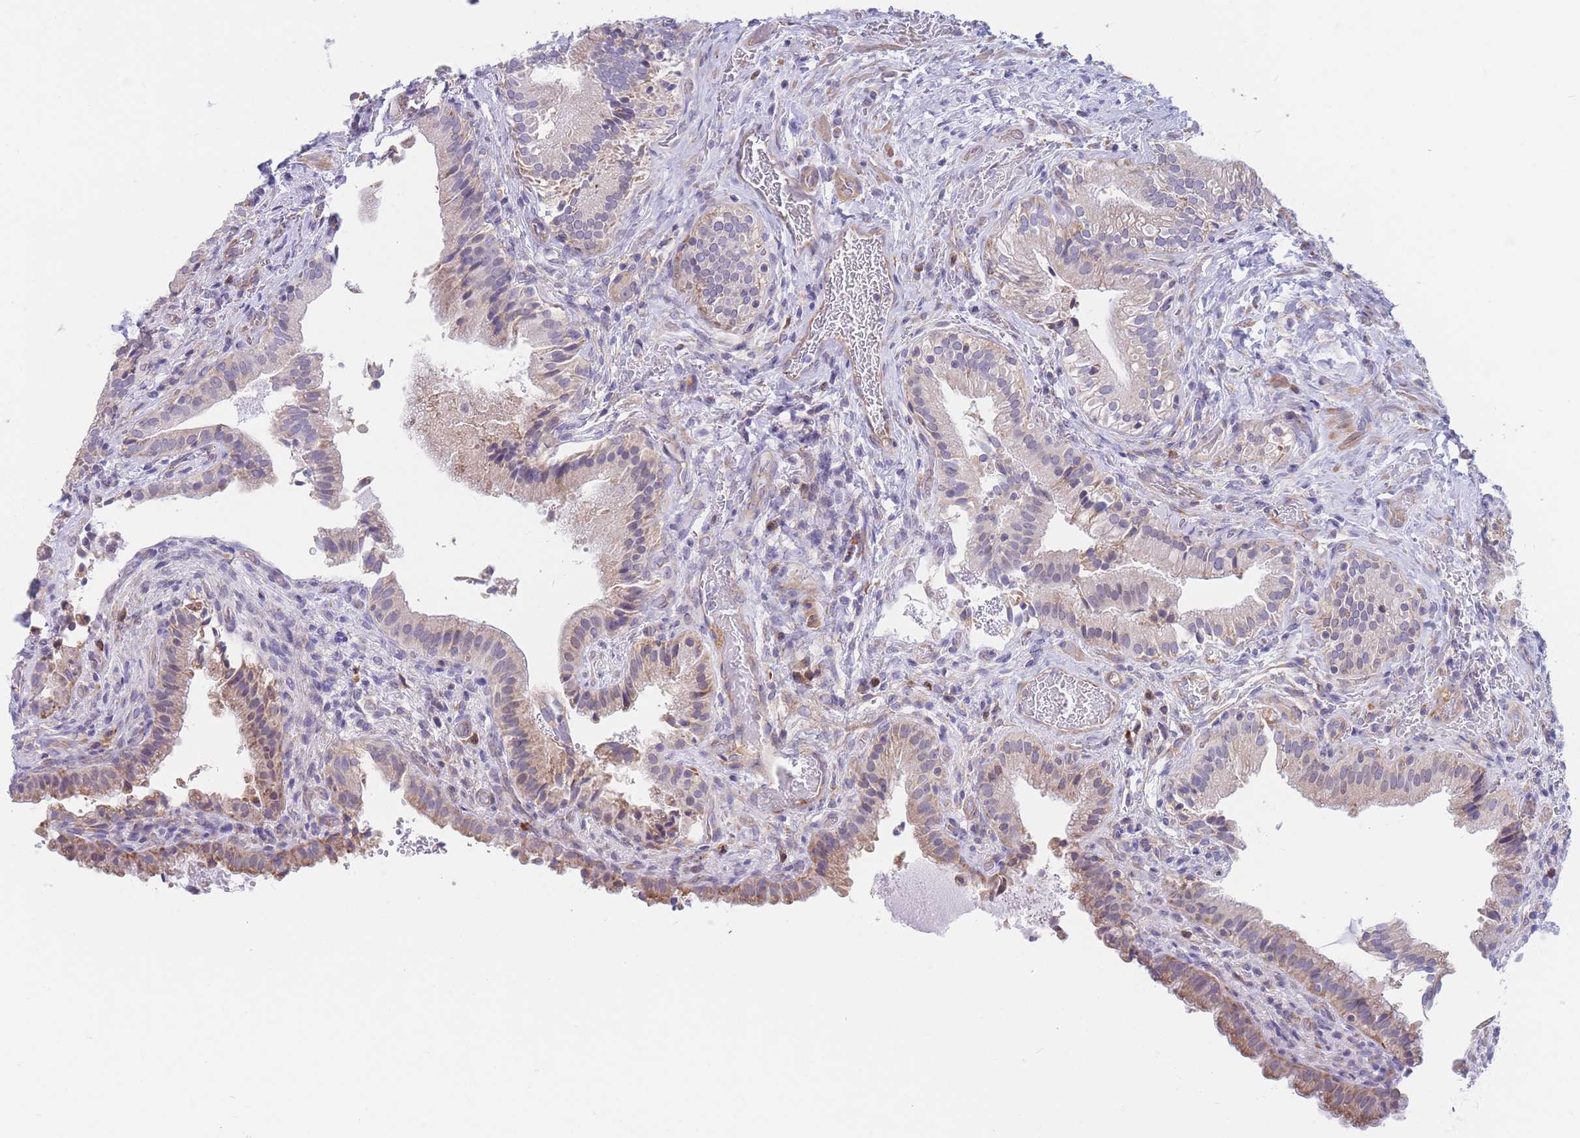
{"staining": {"intensity": "moderate", "quantity": "25%-75%", "location": "cytoplasmic/membranous"}, "tissue": "gallbladder", "cell_type": "Glandular cells", "image_type": "normal", "snomed": [{"axis": "morphology", "description": "Normal tissue, NOS"}, {"axis": "topography", "description": "Gallbladder"}], "caption": "IHC histopathology image of unremarkable gallbladder: human gallbladder stained using immunohistochemistry demonstrates medium levels of moderate protein expression localized specifically in the cytoplasmic/membranous of glandular cells, appearing as a cytoplasmic/membranous brown color.", "gene": "RPL8", "patient": {"sex": "male", "age": 24}}